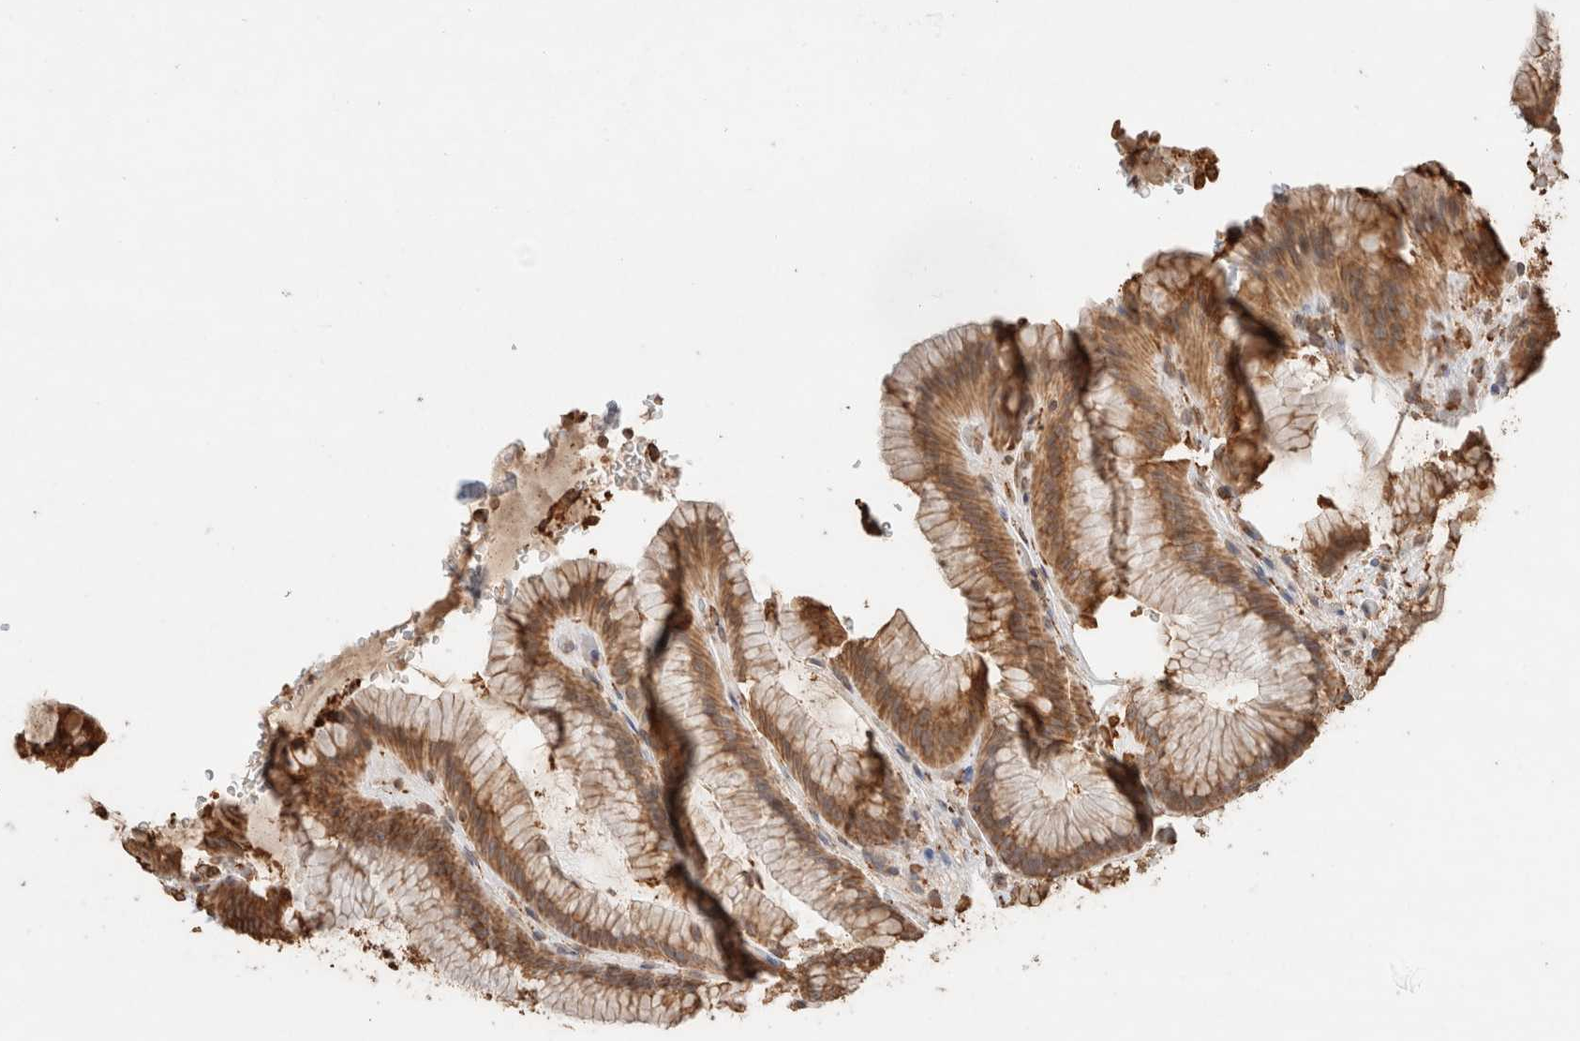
{"staining": {"intensity": "moderate", "quantity": ">75%", "location": "cytoplasmic/membranous"}, "tissue": "stomach", "cell_type": "Glandular cells", "image_type": "normal", "snomed": [{"axis": "morphology", "description": "Normal tissue, NOS"}, {"axis": "topography", "description": "Stomach"}], "caption": "An immunohistochemistry (IHC) micrograph of unremarkable tissue is shown. Protein staining in brown highlights moderate cytoplasmic/membranous positivity in stomach within glandular cells. The staining was performed using DAB to visualize the protein expression in brown, while the nuclei were stained in blue with hematoxylin (Magnification: 20x).", "gene": "ERAP1", "patient": {"sex": "male", "age": 42}}